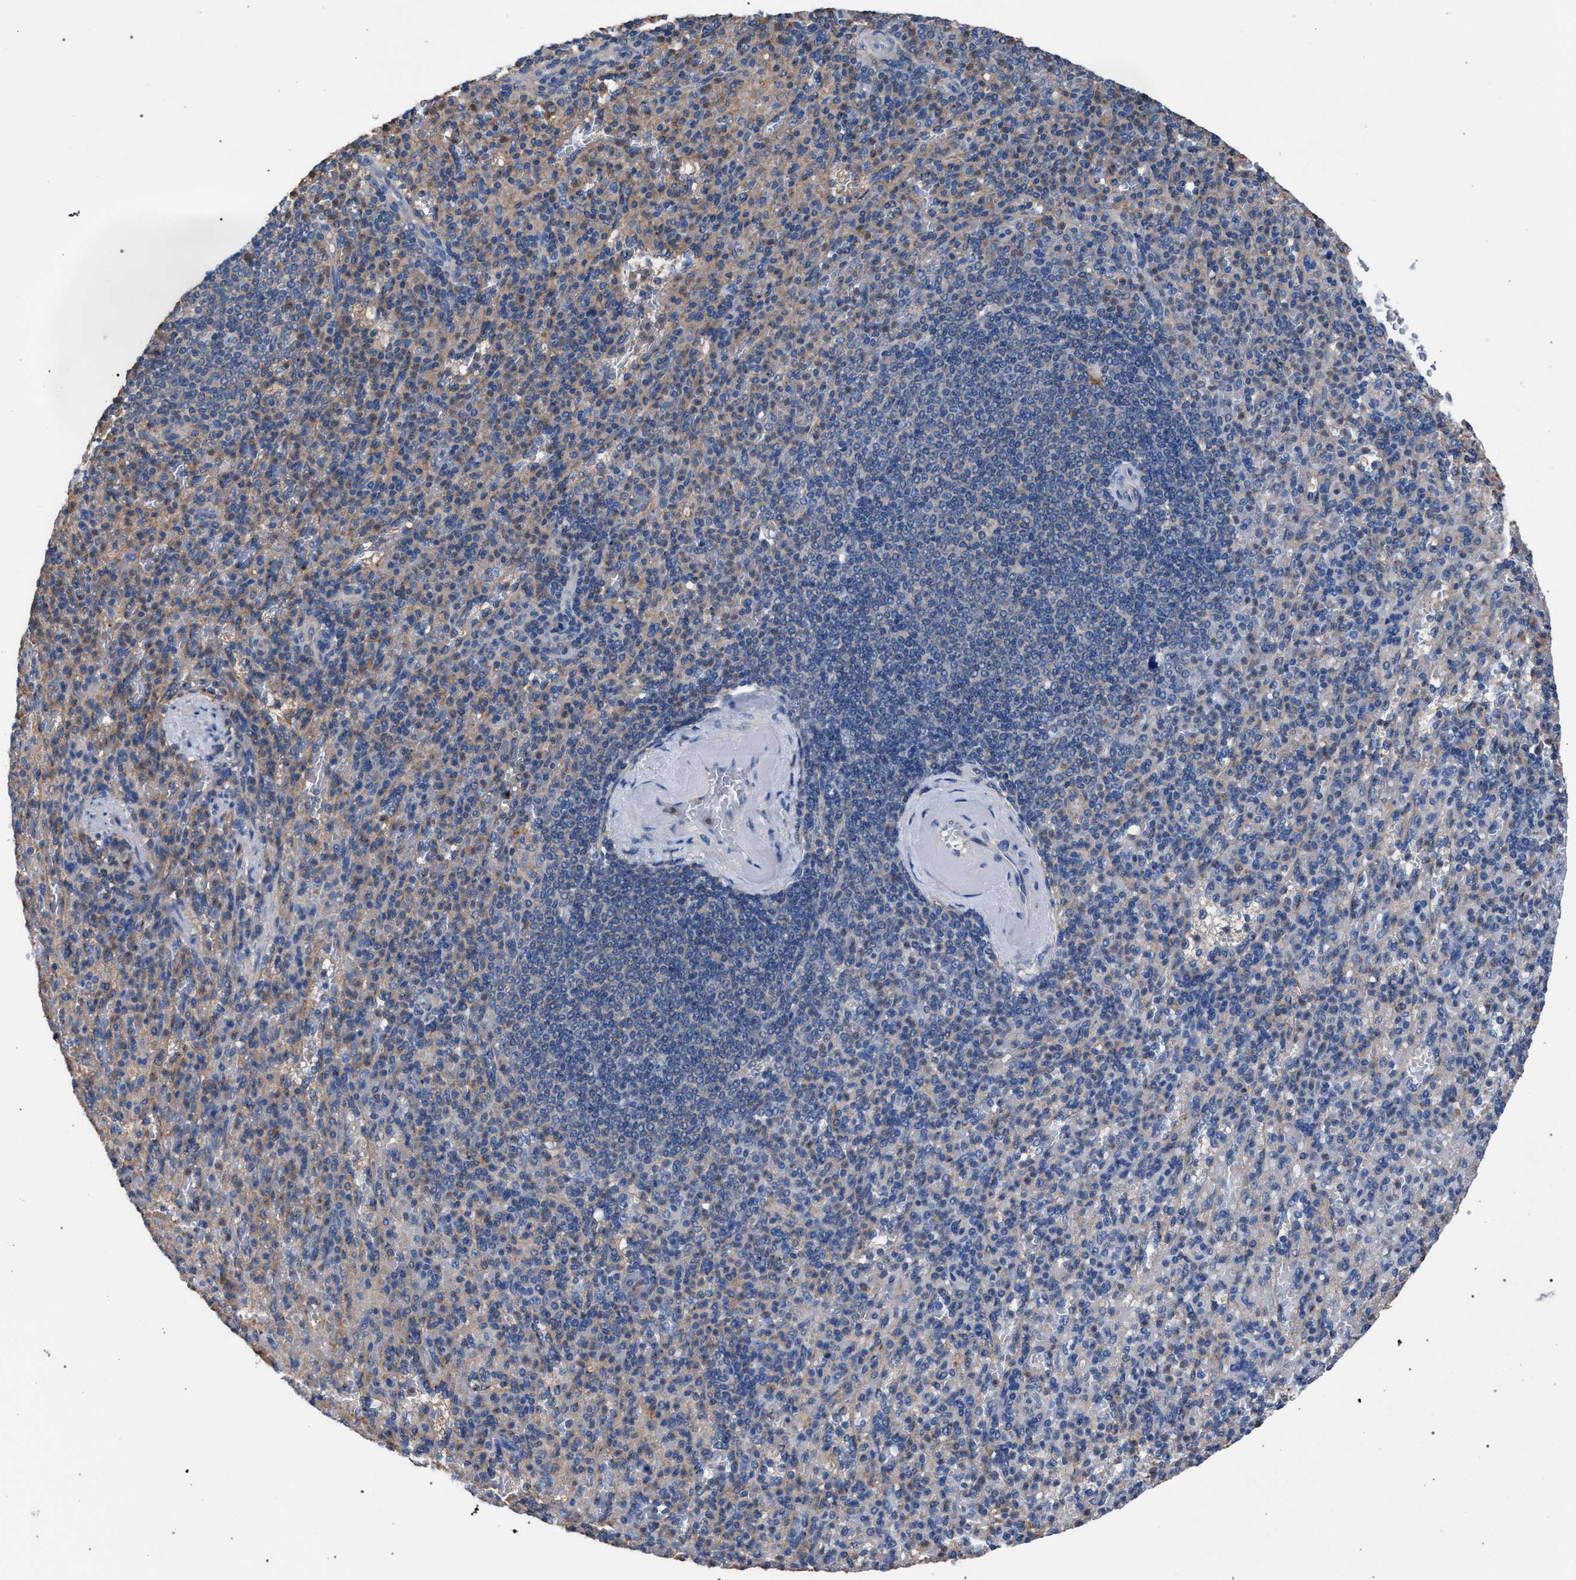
{"staining": {"intensity": "weak", "quantity": "25%-75%", "location": "cytoplasmic/membranous"}, "tissue": "spleen", "cell_type": "Cells in red pulp", "image_type": "normal", "snomed": [{"axis": "morphology", "description": "Normal tissue, NOS"}, {"axis": "topography", "description": "Spleen"}], "caption": "Benign spleen displays weak cytoplasmic/membranous positivity in approximately 25%-75% of cells in red pulp, visualized by immunohistochemistry. (brown staining indicates protein expression, while blue staining denotes nuclei).", "gene": "ATP6V0A1", "patient": {"sex": "female", "age": 74}}